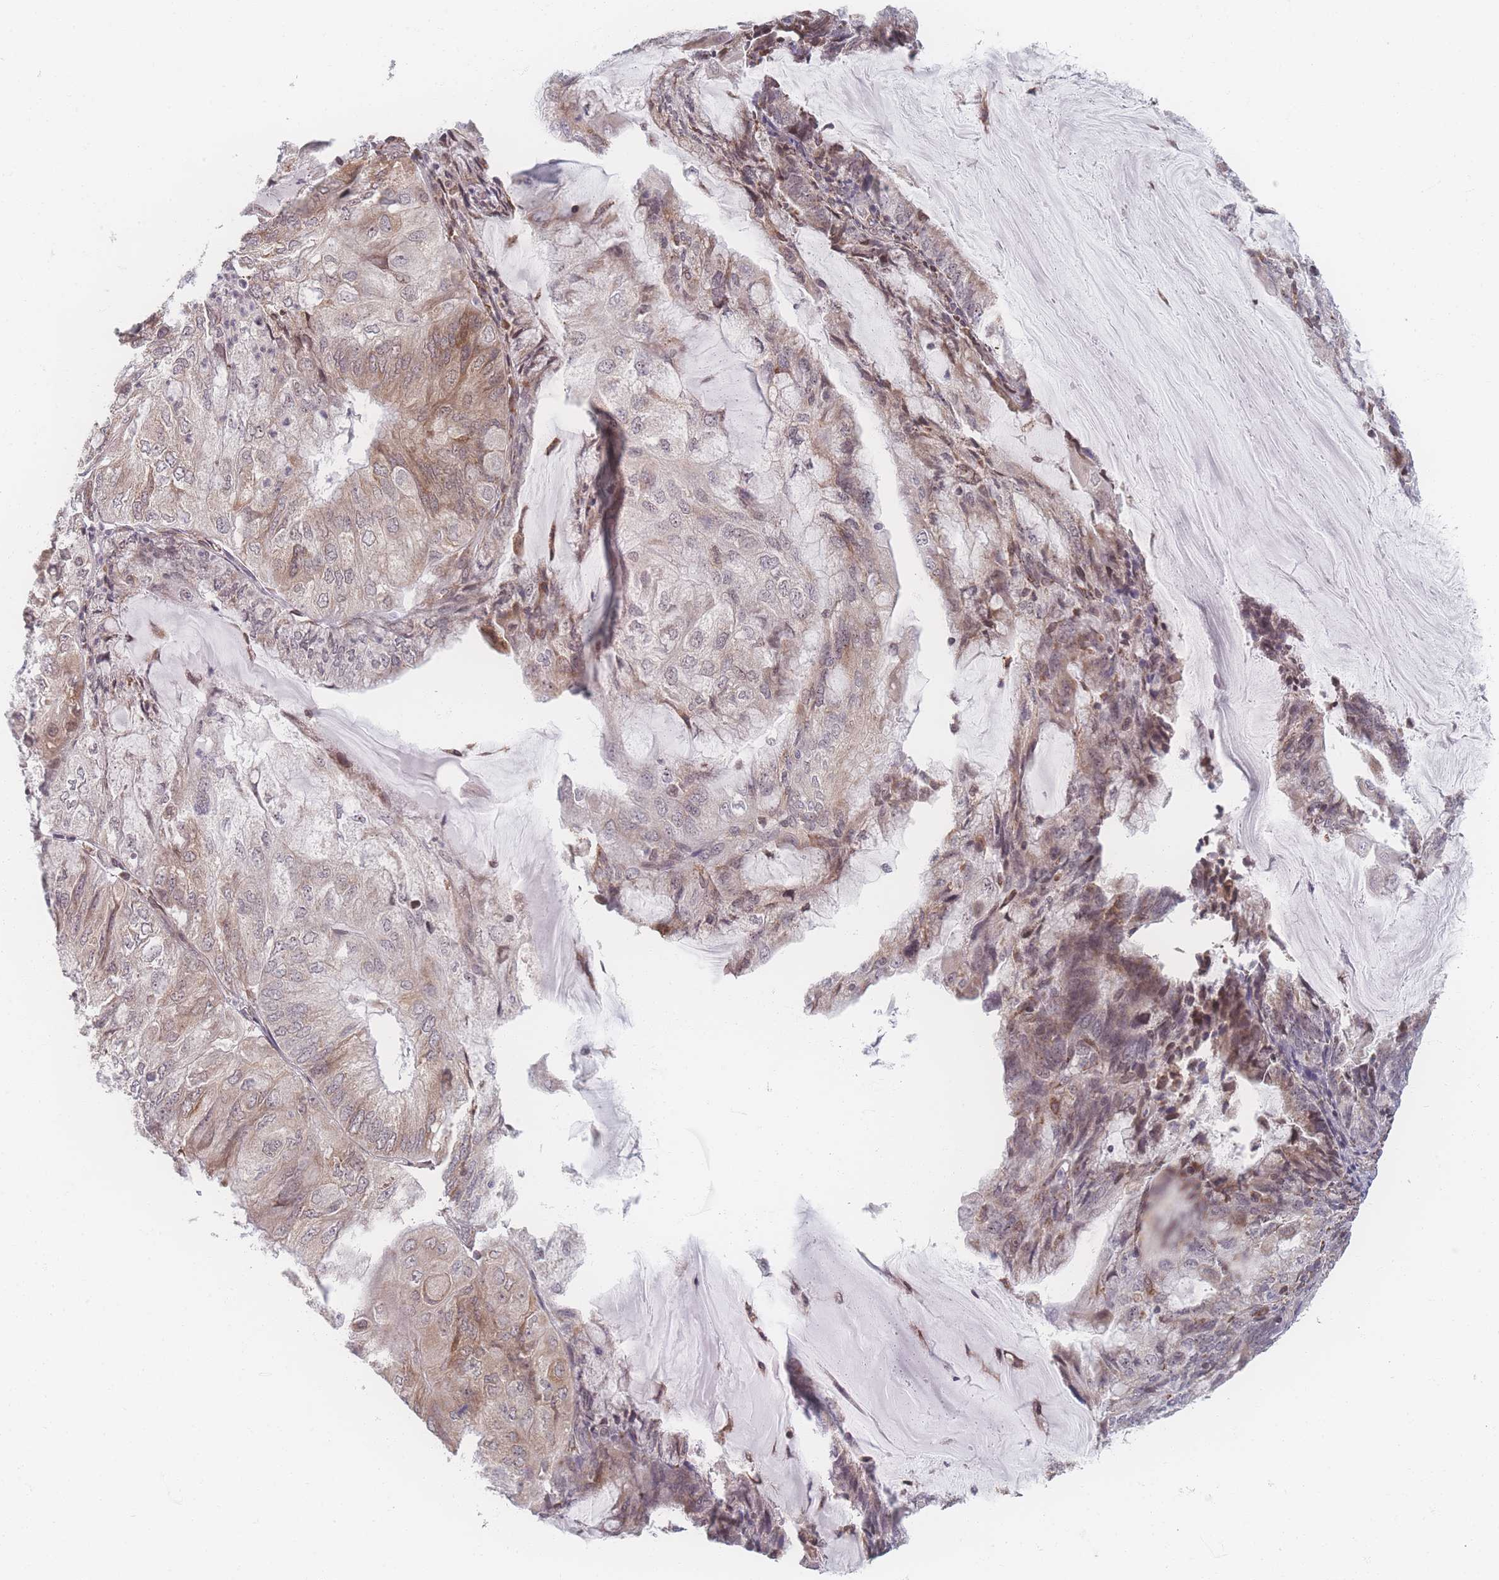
{"staining": {"intensity": "moderate", "quantity": "<25%", "location": "cytoplasmic/membranous"}, "tissue": "endometrial cancer", "cell_type": "Tumor cells", "image_type": "cancer", "snomed": [{"axis": "morphology", "description": "Adenocarcinoma, NOS"}, {"axis": "topography", "description": "Endometrium"}], "caption": "Endometrial adenocarcinoma stained with a brown dye reveals moderate cytoplasmic/membranous positive expression in about <25% of tumor cells.", "gene": "ZC3H13", "patient": {"sex": "female", "age": 81}}